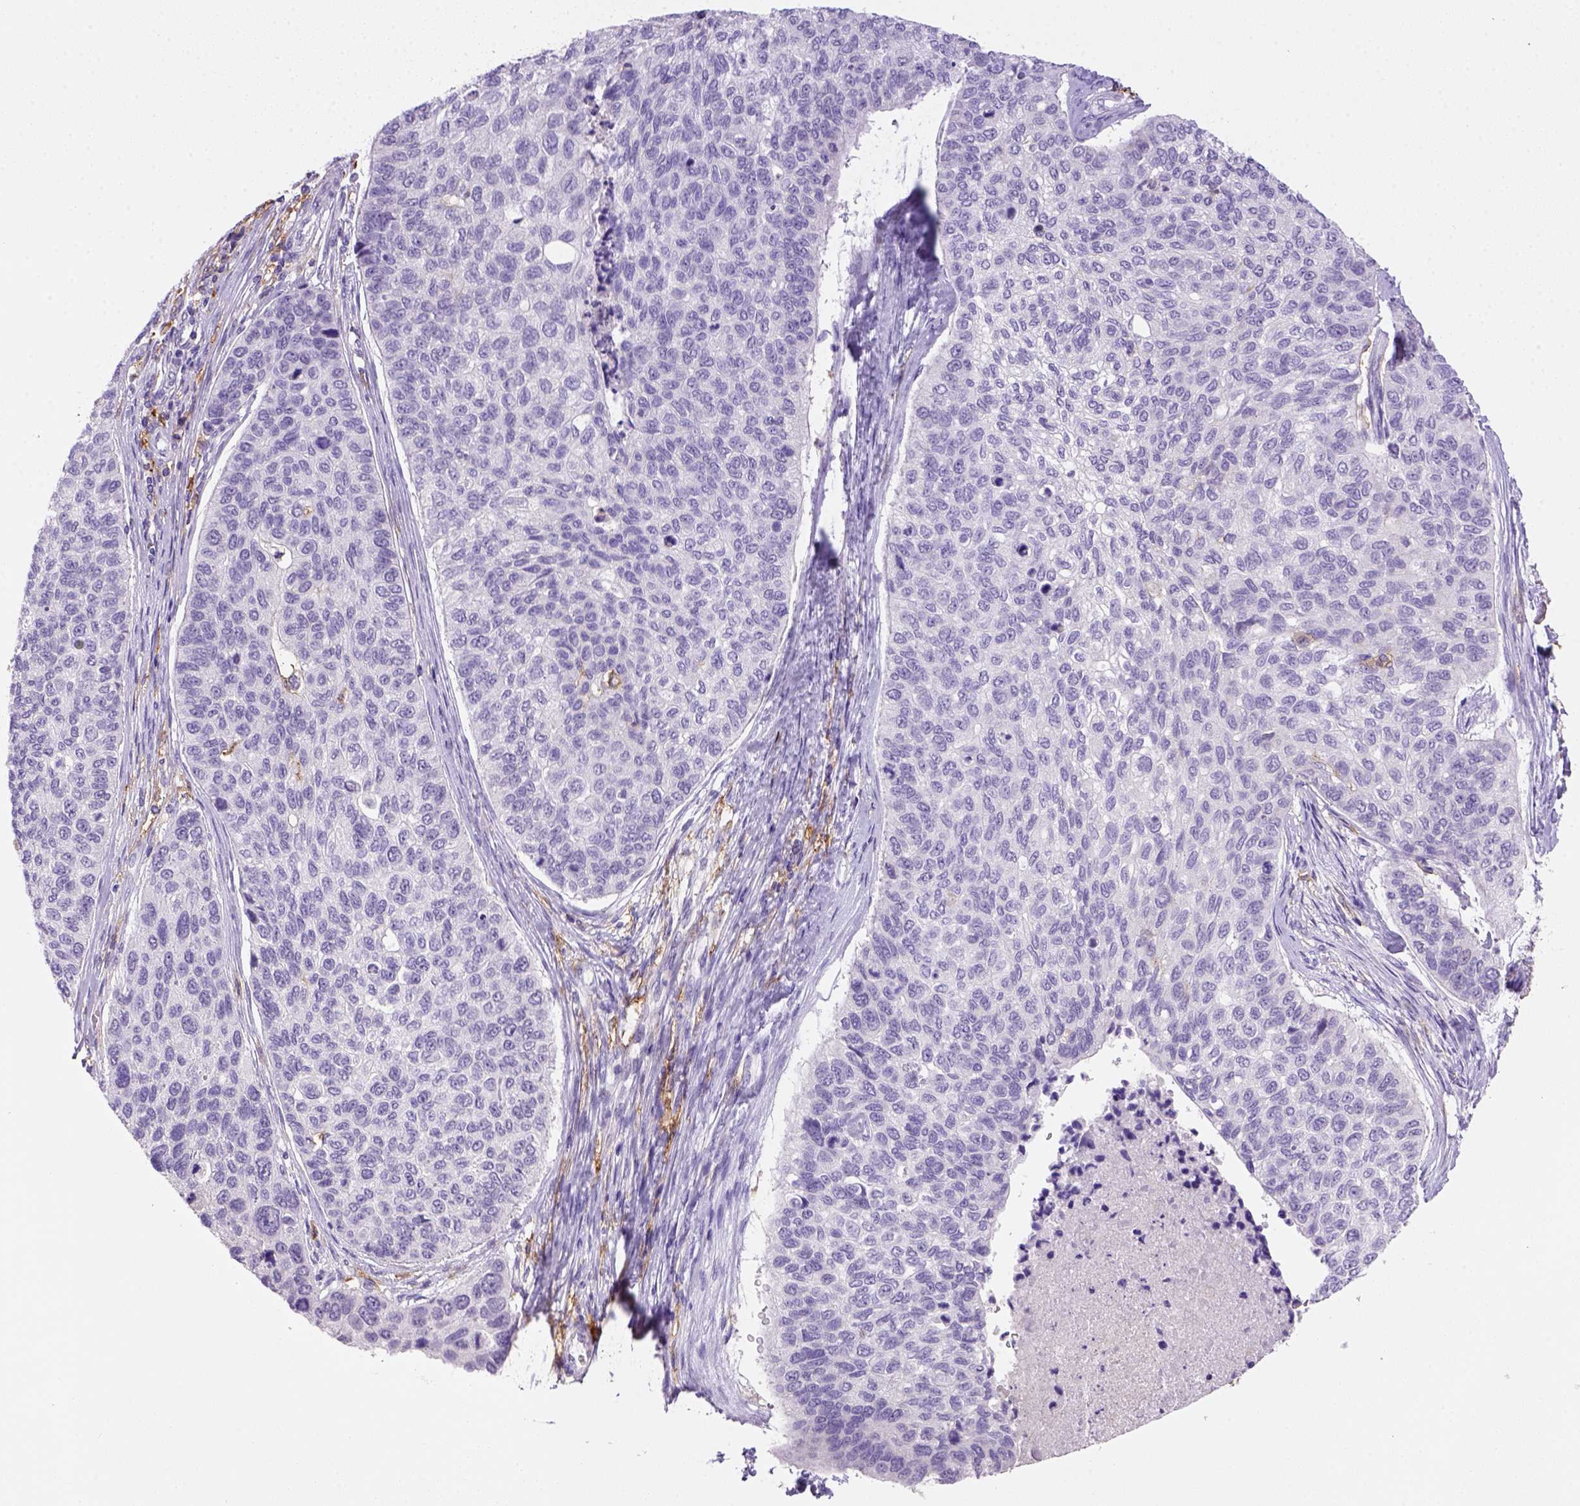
{"staining": {"intensity": "negative", "quantity": "none", "location": "none"}, "tissue": "lung cancer", "cell_type": "Tumor cells", "image_type": "cancer", "snomed": [{"axis": "morphology", "description": "Squamous cell carcinoma, NOS"}, {"axis": "topography", "description": "Lung"}], "caption": "Immunohistochemistry of human lung cancer (squamous cell carcinoma) displays no staining in tumor cells. The staining was performed using DAB to visualize the protein expression in brown, while the nuclei were stained in blue with hematoxylin (Magnification: 20x).", "gene": "CD14", "patient": {"sex": "male", "age": 69}}